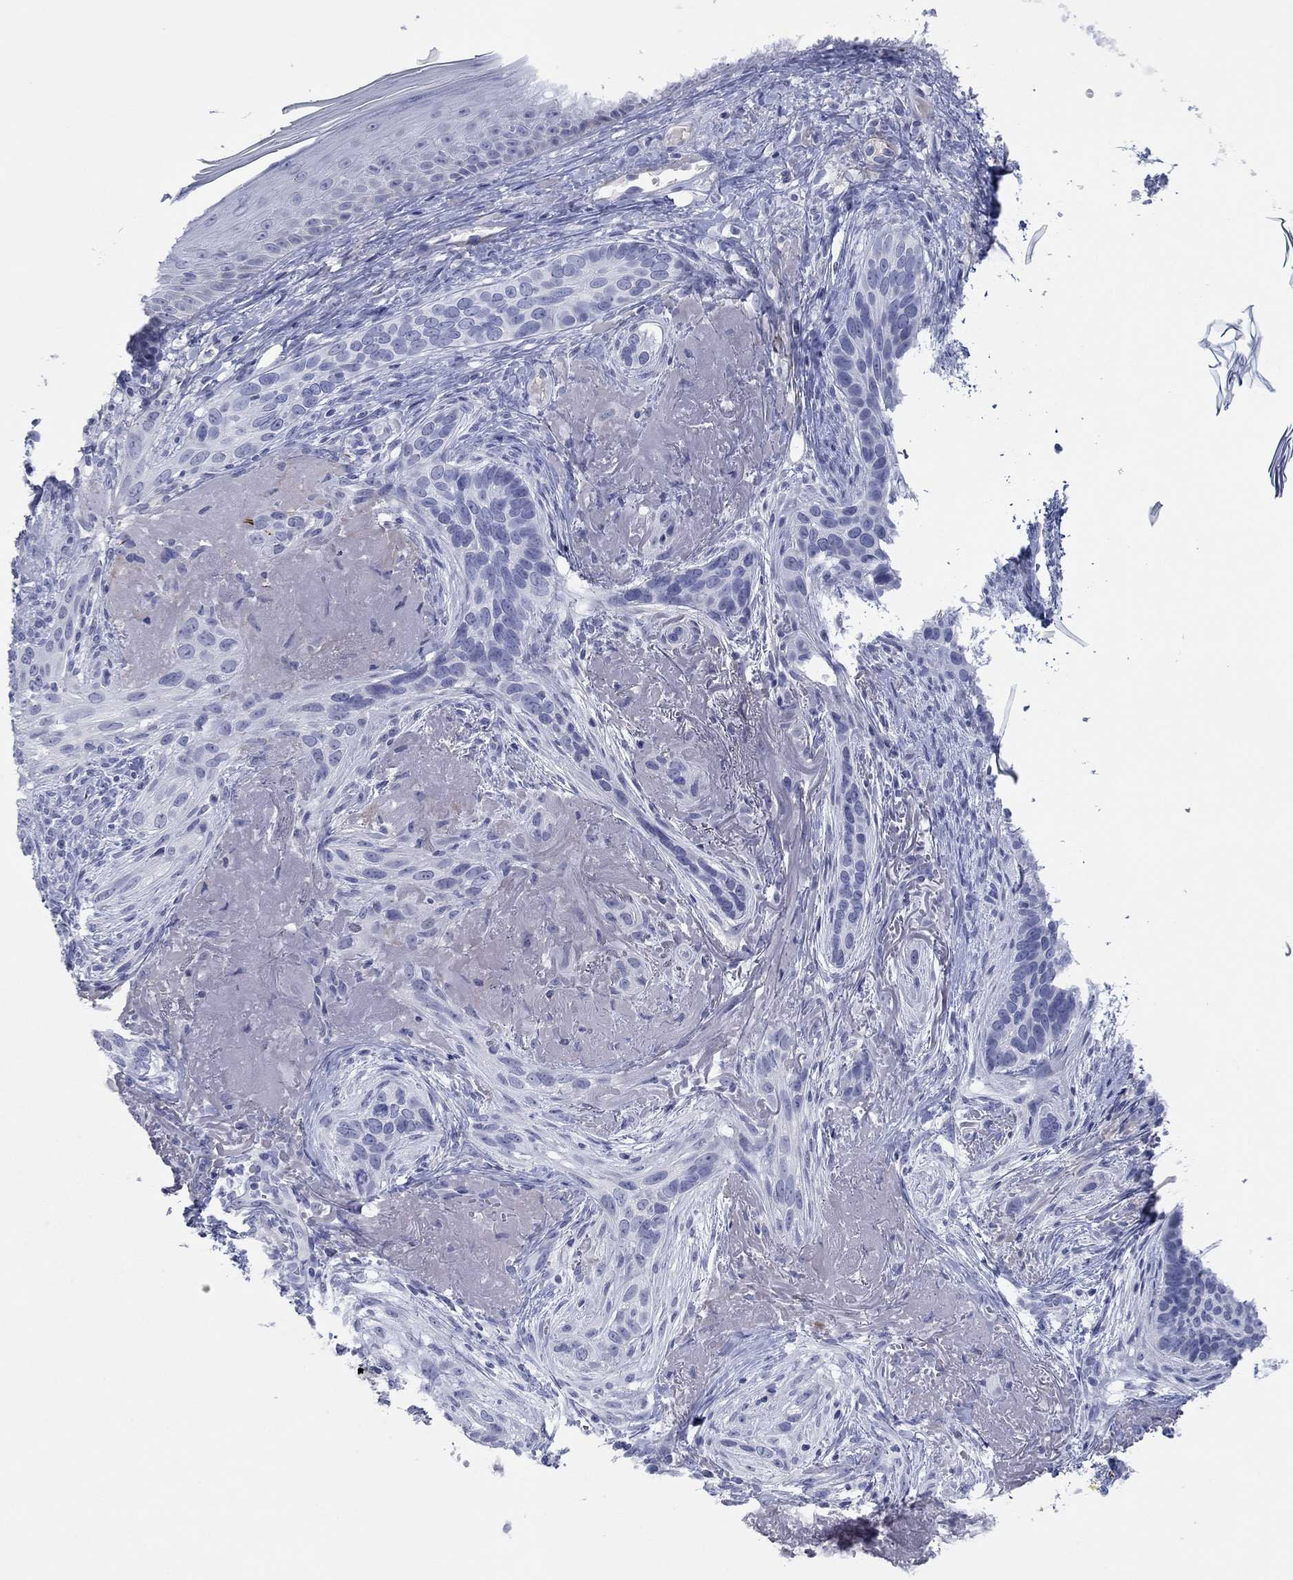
{"staining": {"intensity": "negative", "quantity": "none", "location": "none"}, "tissue": "skin cancer", "cell_type": "Tumor cells", "image_type": "cancer", "snomed": [{"axis": "morphology", "description": "Basal cell carcinoma"}, {"axis": "topography", "description": "Skin"}], "caption": "High power microscopy histopathology image of an immunohistochemistry (IHC) histopathology image of basal cell carcinoma (skin), revealing no significant expression in tumor cells.", "gene": "PDYN", "patient": {"sex": "male", "age": 91}}